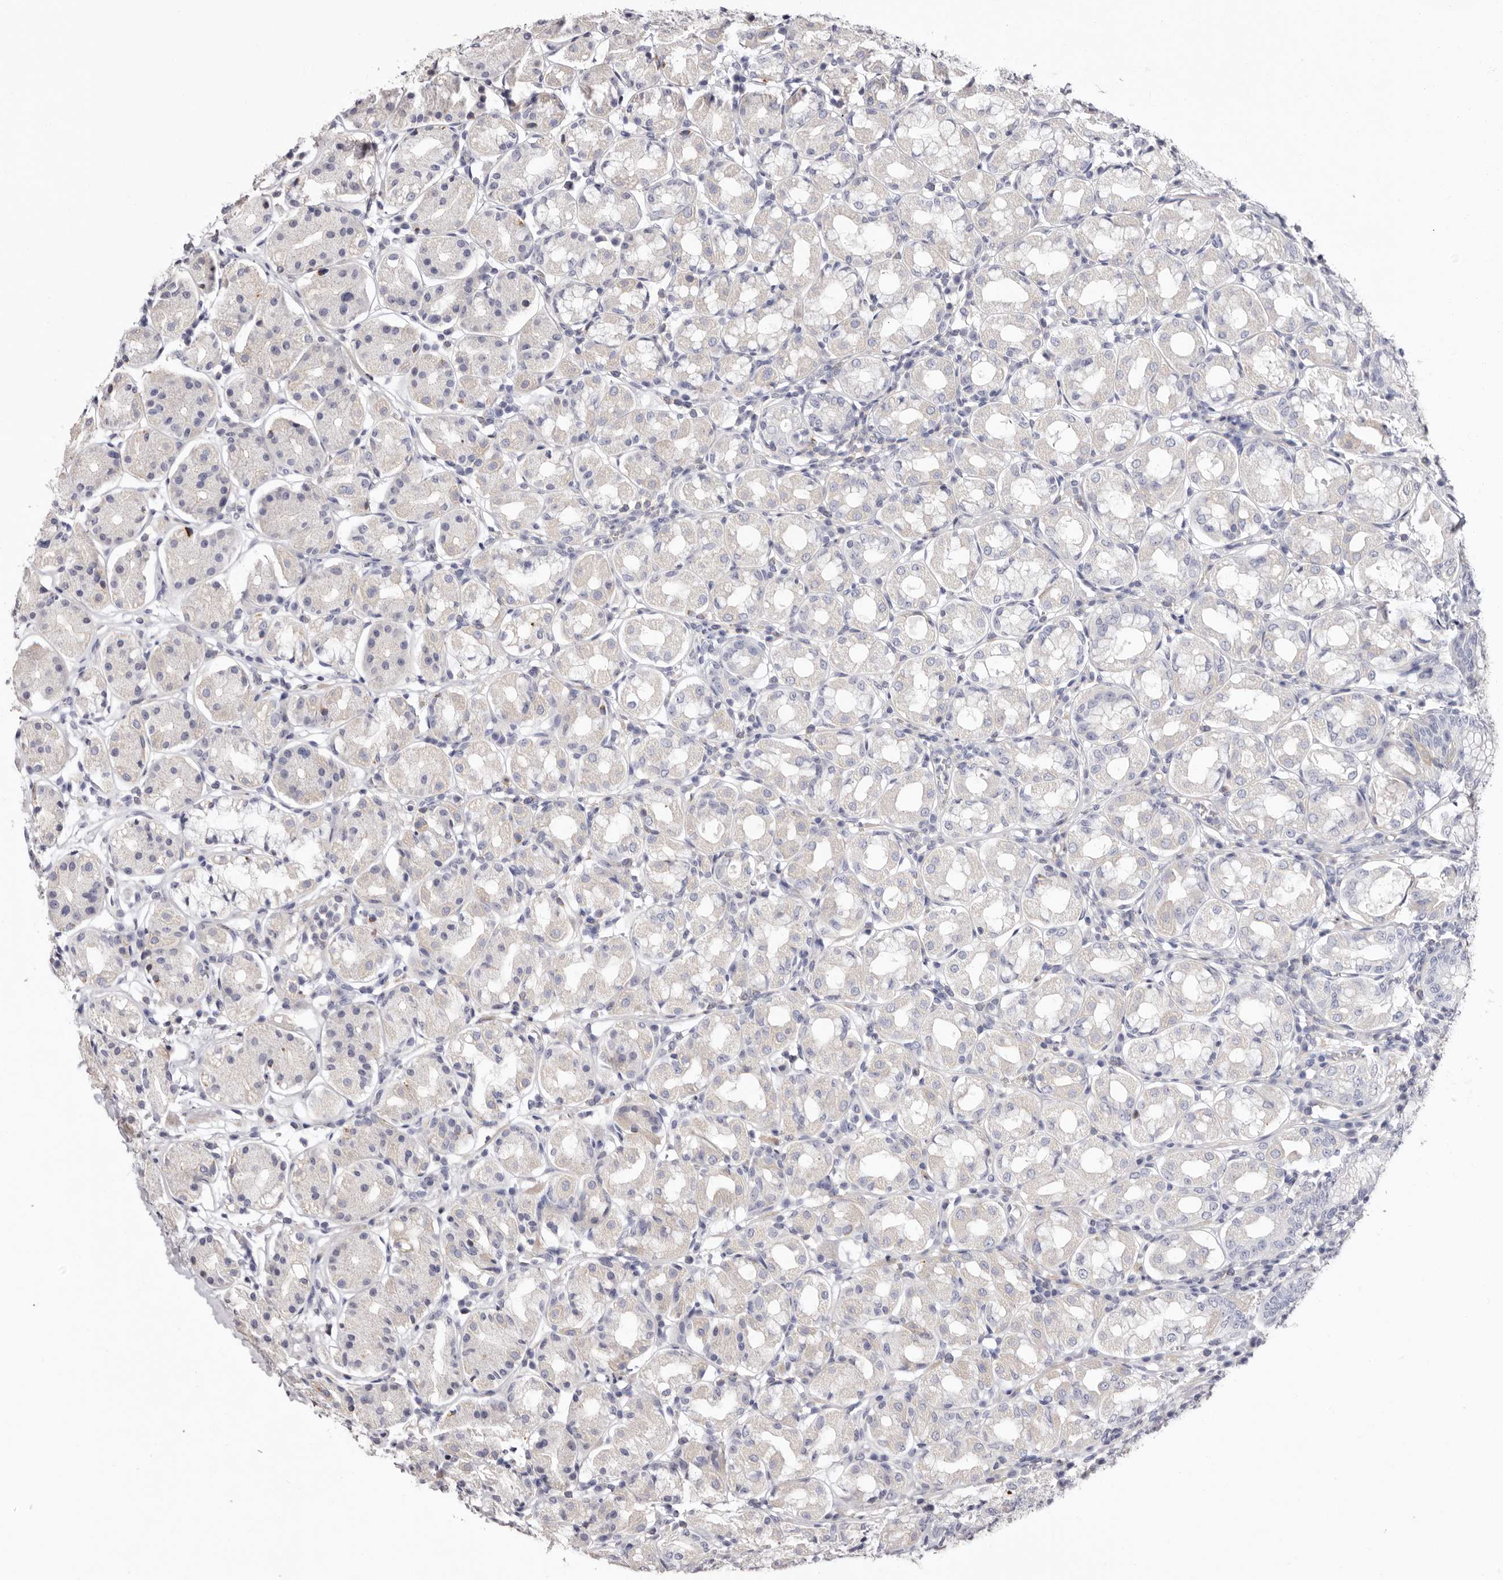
{"staining": {"intensity": "negative", "quantity": "none", "location": "none"}, "tissue": "stomach", "cell_type": "Glandular cells", "image_type": "normal", "snomed": [{"axis": "morphology", "description": "Normal tissue, NOS"}, {"axis": "topography", "description": "Stomach"}, {"axis": "topography", "description": "Stomach, lower"}], "caption": "High power microscopy histopathology image of an immunohistochemistry histopathology image of benign stomach, revealing no significant staining in glandular cells.", "gene": "S1PR5", "patient": {"sex": "female", "age": 56}}